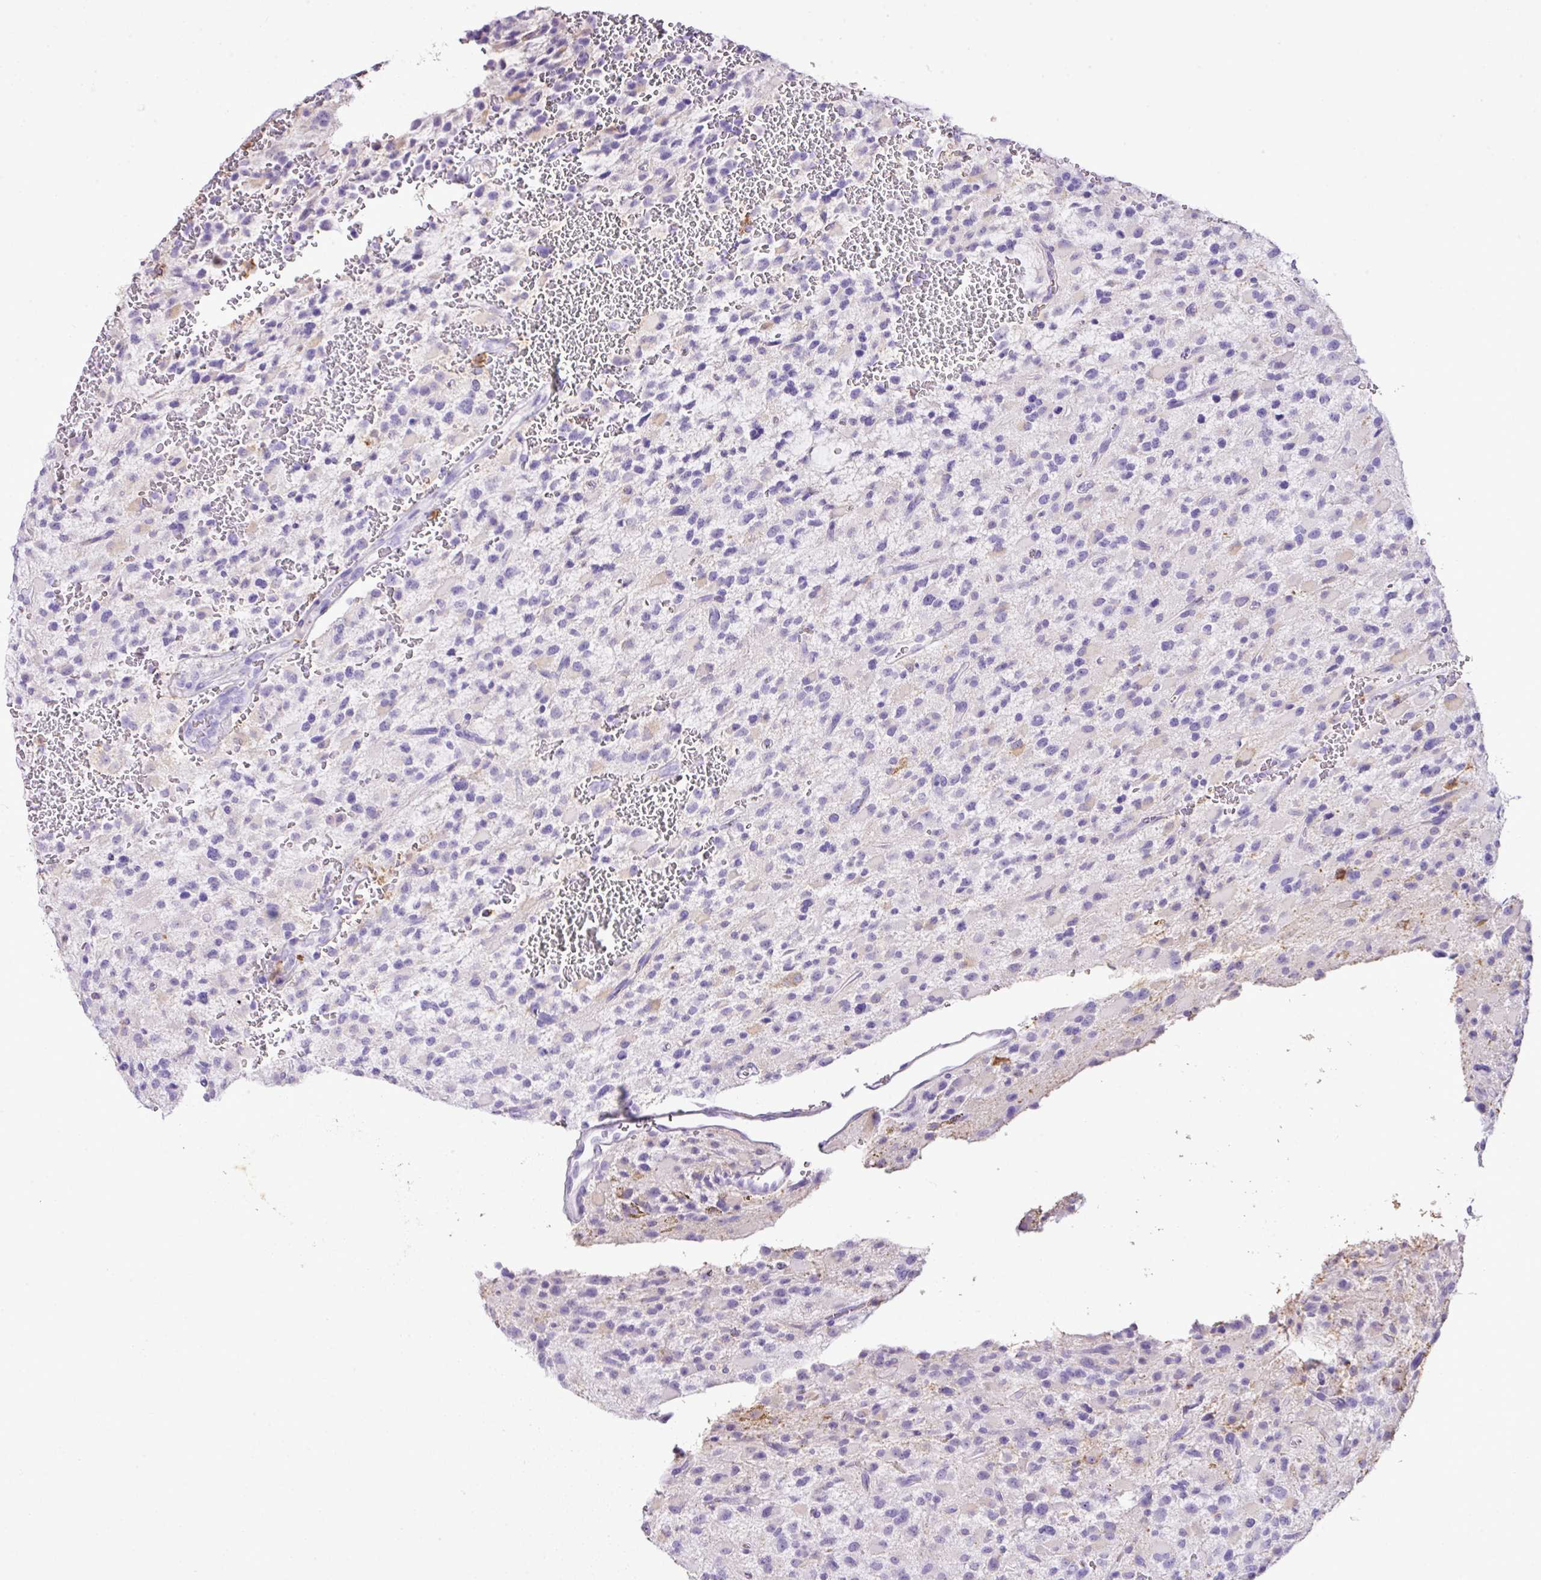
{"staining": {"intensity": "negative", "quantity": "none", "location": "none"}, "tissue": "glioma", "cell_type": "Tumor cells", "image_type": "cancer", "snomed": [{"axis": "morphology", "description": "Glioma, malignant, High grade"}, {"axis": "topography", "description": "Brain"}], "caption": "There is no significant staining in tumor cells of glioma. (Stains: DAB immunohistochemistry with hematoxylin counter stain, Microscopy: brightfield microscopy at high magnification).", "gene": "KCNJ11", "patient": {"sex": "male", "age": 34}}